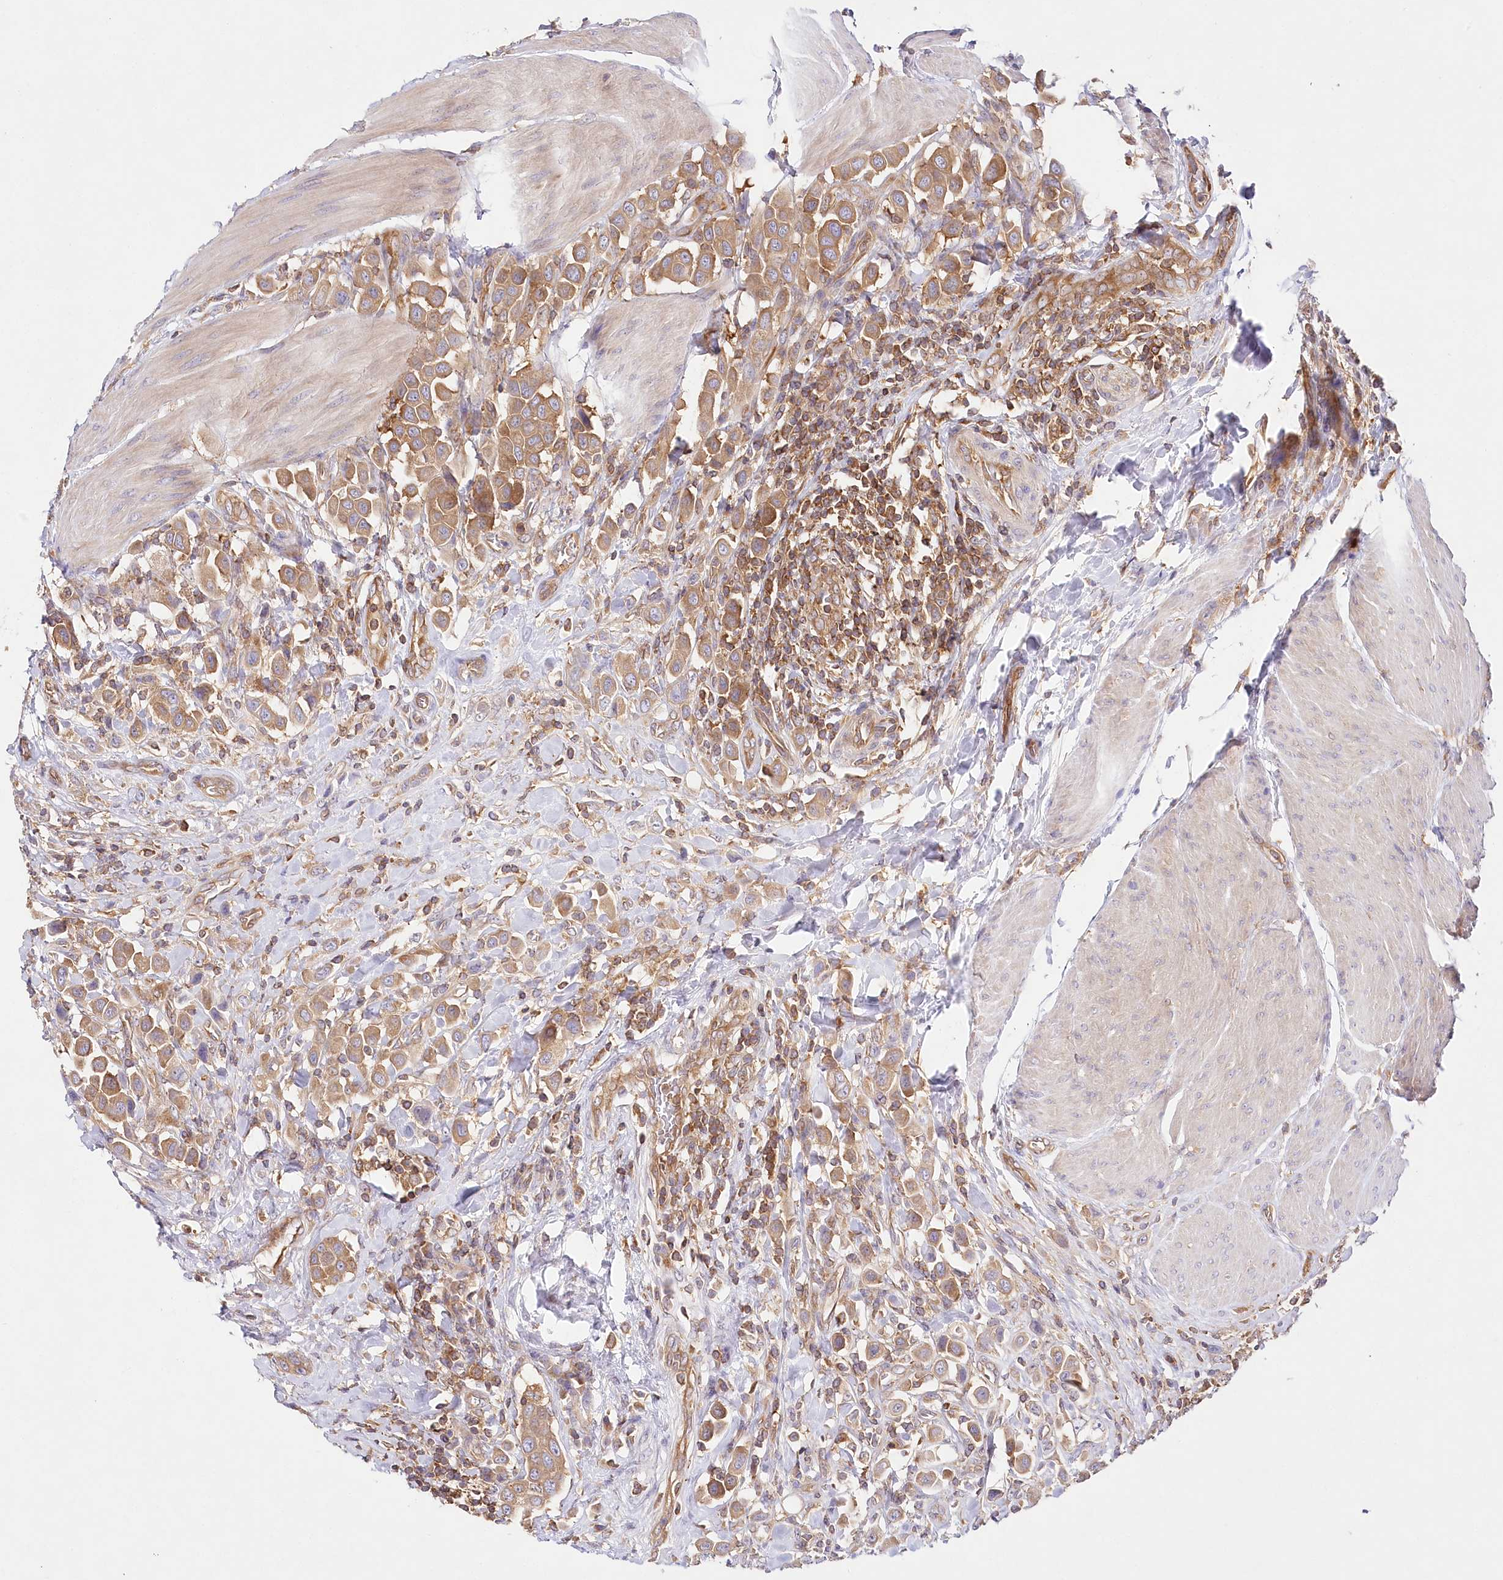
{"staining": {"intensity": "moderate", "quantity": ">75%", "location": "cytoplasmic/membranous"}, "tissue": "urothelial cancer", "cell_type": "Tumor cells", "image_type": "cancer", "snomed": [{"axis": "morphology", "description": "Urothelial carcinoma, High grade"}, {"axis": "topography", "description": "Urinary bladder"}], "caption": "Immunohistochemical staining of human urothelial cancer demonstrates medium levels of moderate cytoplasmic/membranous protein positivity in approximately >75% of tumor cells. (DAB IHC with brightfield microscopy, high magnification).", "gene": "ABRAXAS2", "patient": {"sex": "male", "age": 50}}